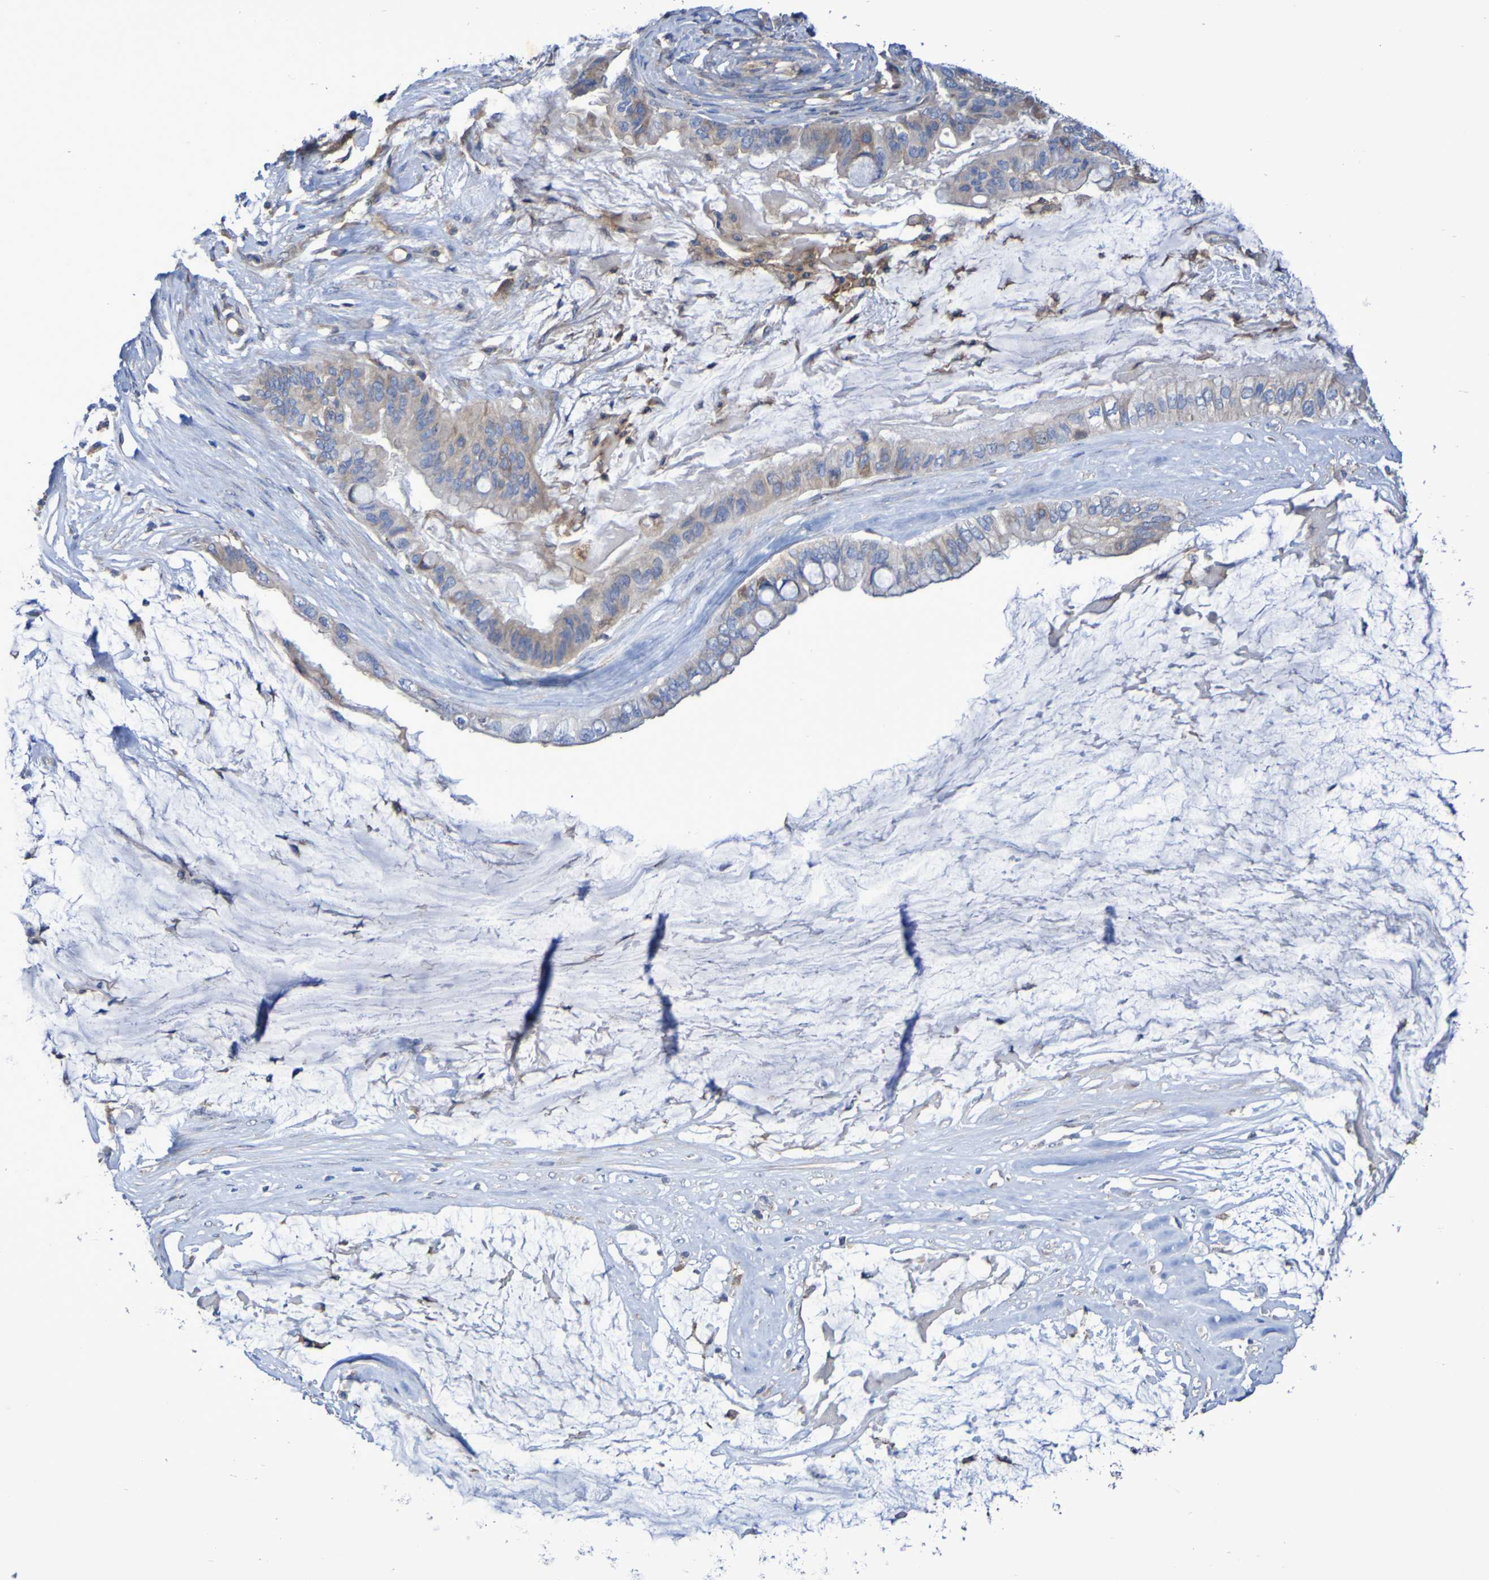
{"staining": {"intensity": "weak", "quantity": "25%-75%", "location": "cytoplasmic/membranous"}, "tissue": "ovarian cancer", "cell_type": "Tumor cells", "image_type": "cancer", "snomed": [{"axis": "morphology", "description": "Cystadenocarcinoma, mucinous, NOS"}, {"axis": "topography", "description": "Ovary"}], "caption": "A high-resolution micrograph shows IHC staining of ovarian cancer (mucinous cystadenocarcinoma), which displays weak cytoplasmic/membranous staining in approximately 25%-75% of tumor cells.", "gene": "SYNJ1", "patient": {"sex": "female", "age": 80}}